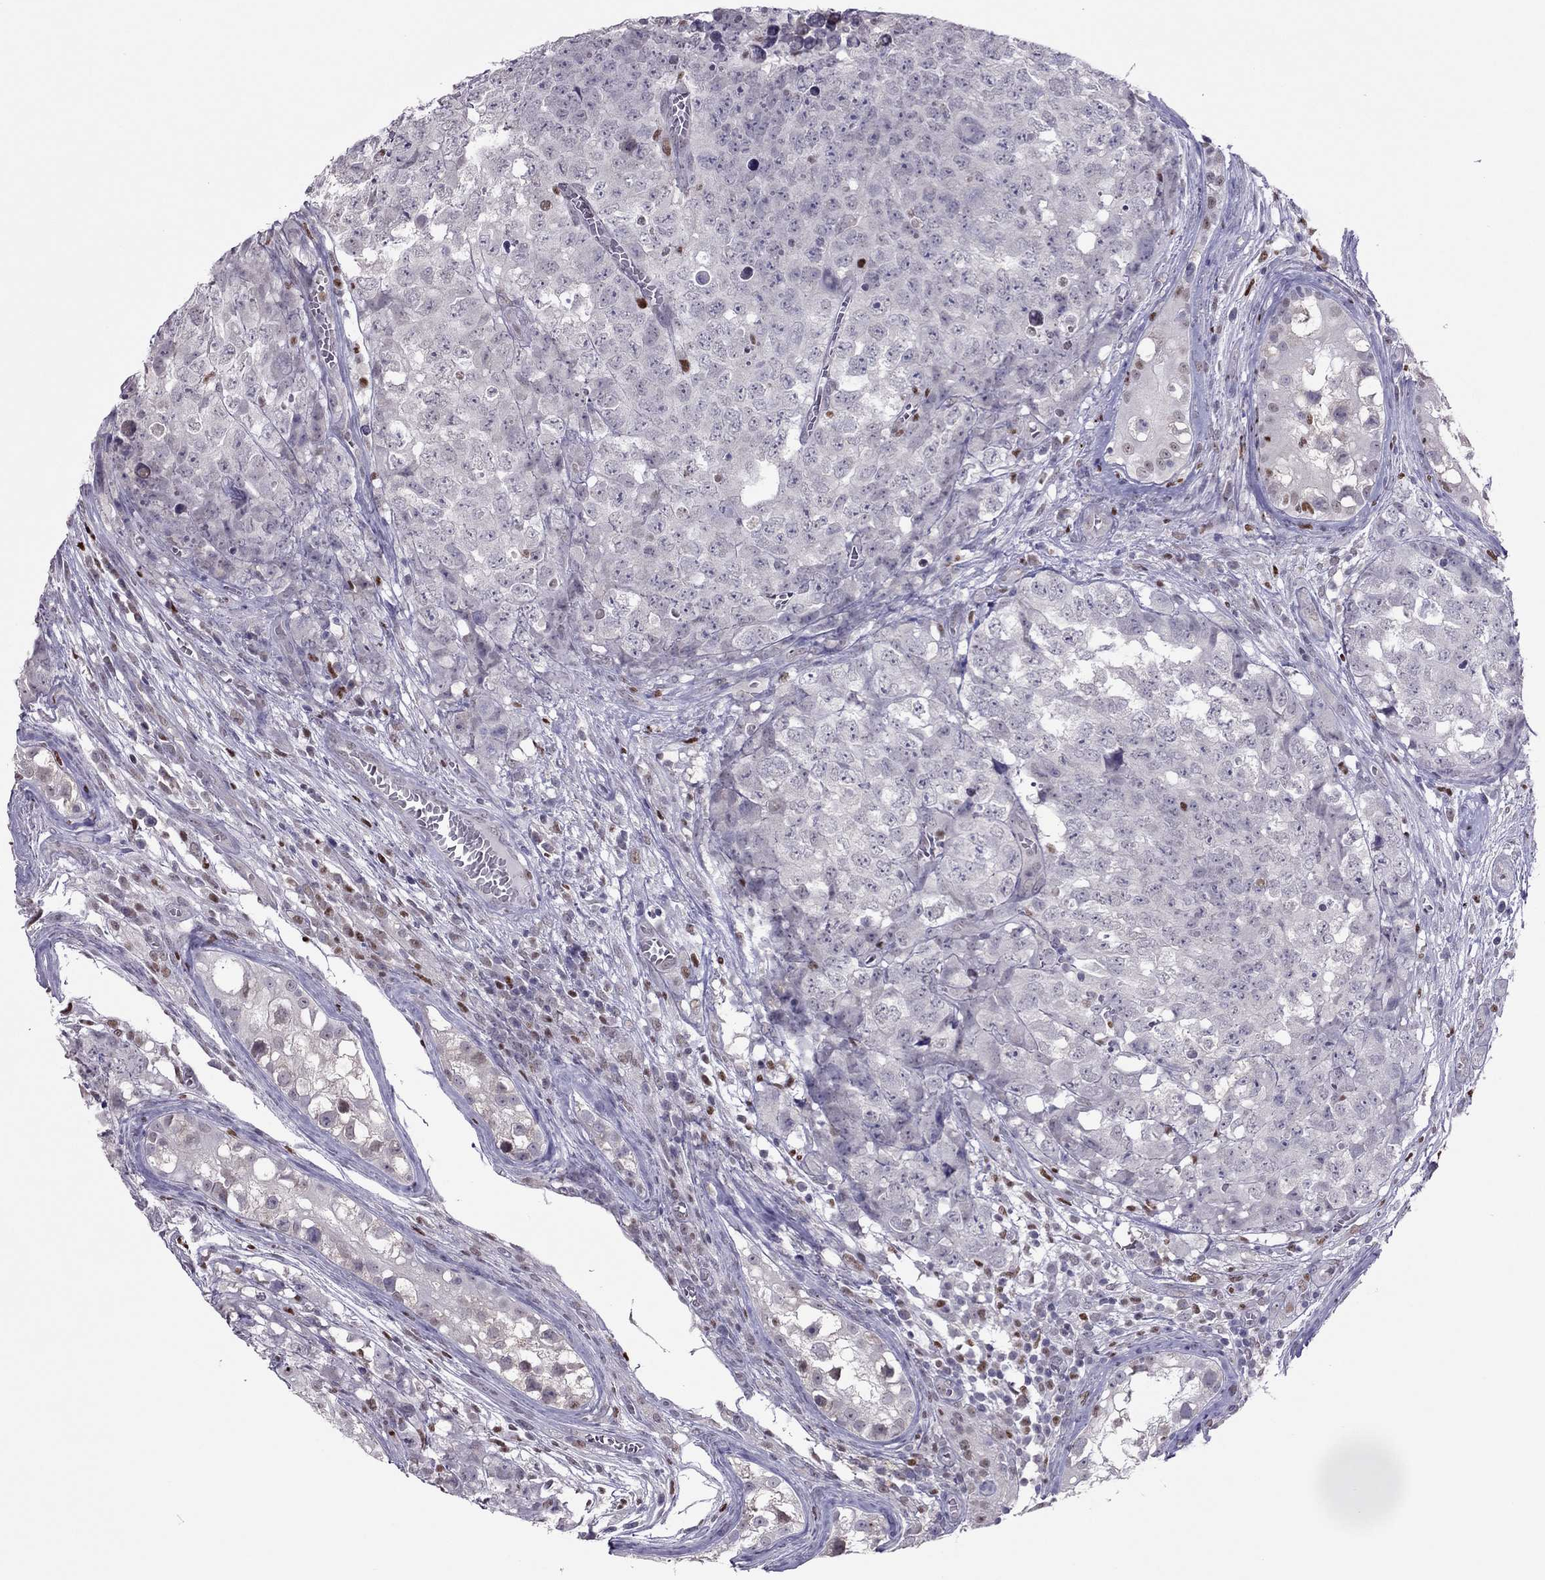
{"staining": {"intensity": "negative", "quantity": "none", "location": "none"}, "tissue": "testis cancer", "cell_type": "Tumor cells", "image_type": "cancer", "snomed": [{"axis": "morphology", "description": "Carcinoma, Embryonal, NOS"}, {"axis": "topography", "description": "Testis"}], "caption": "Protein analysis of embryonal carcinoma (testis) displays no significant staining in tumor cells.", "gene": "SPINT3", "patient": {"sex": "male", "age": 23}}